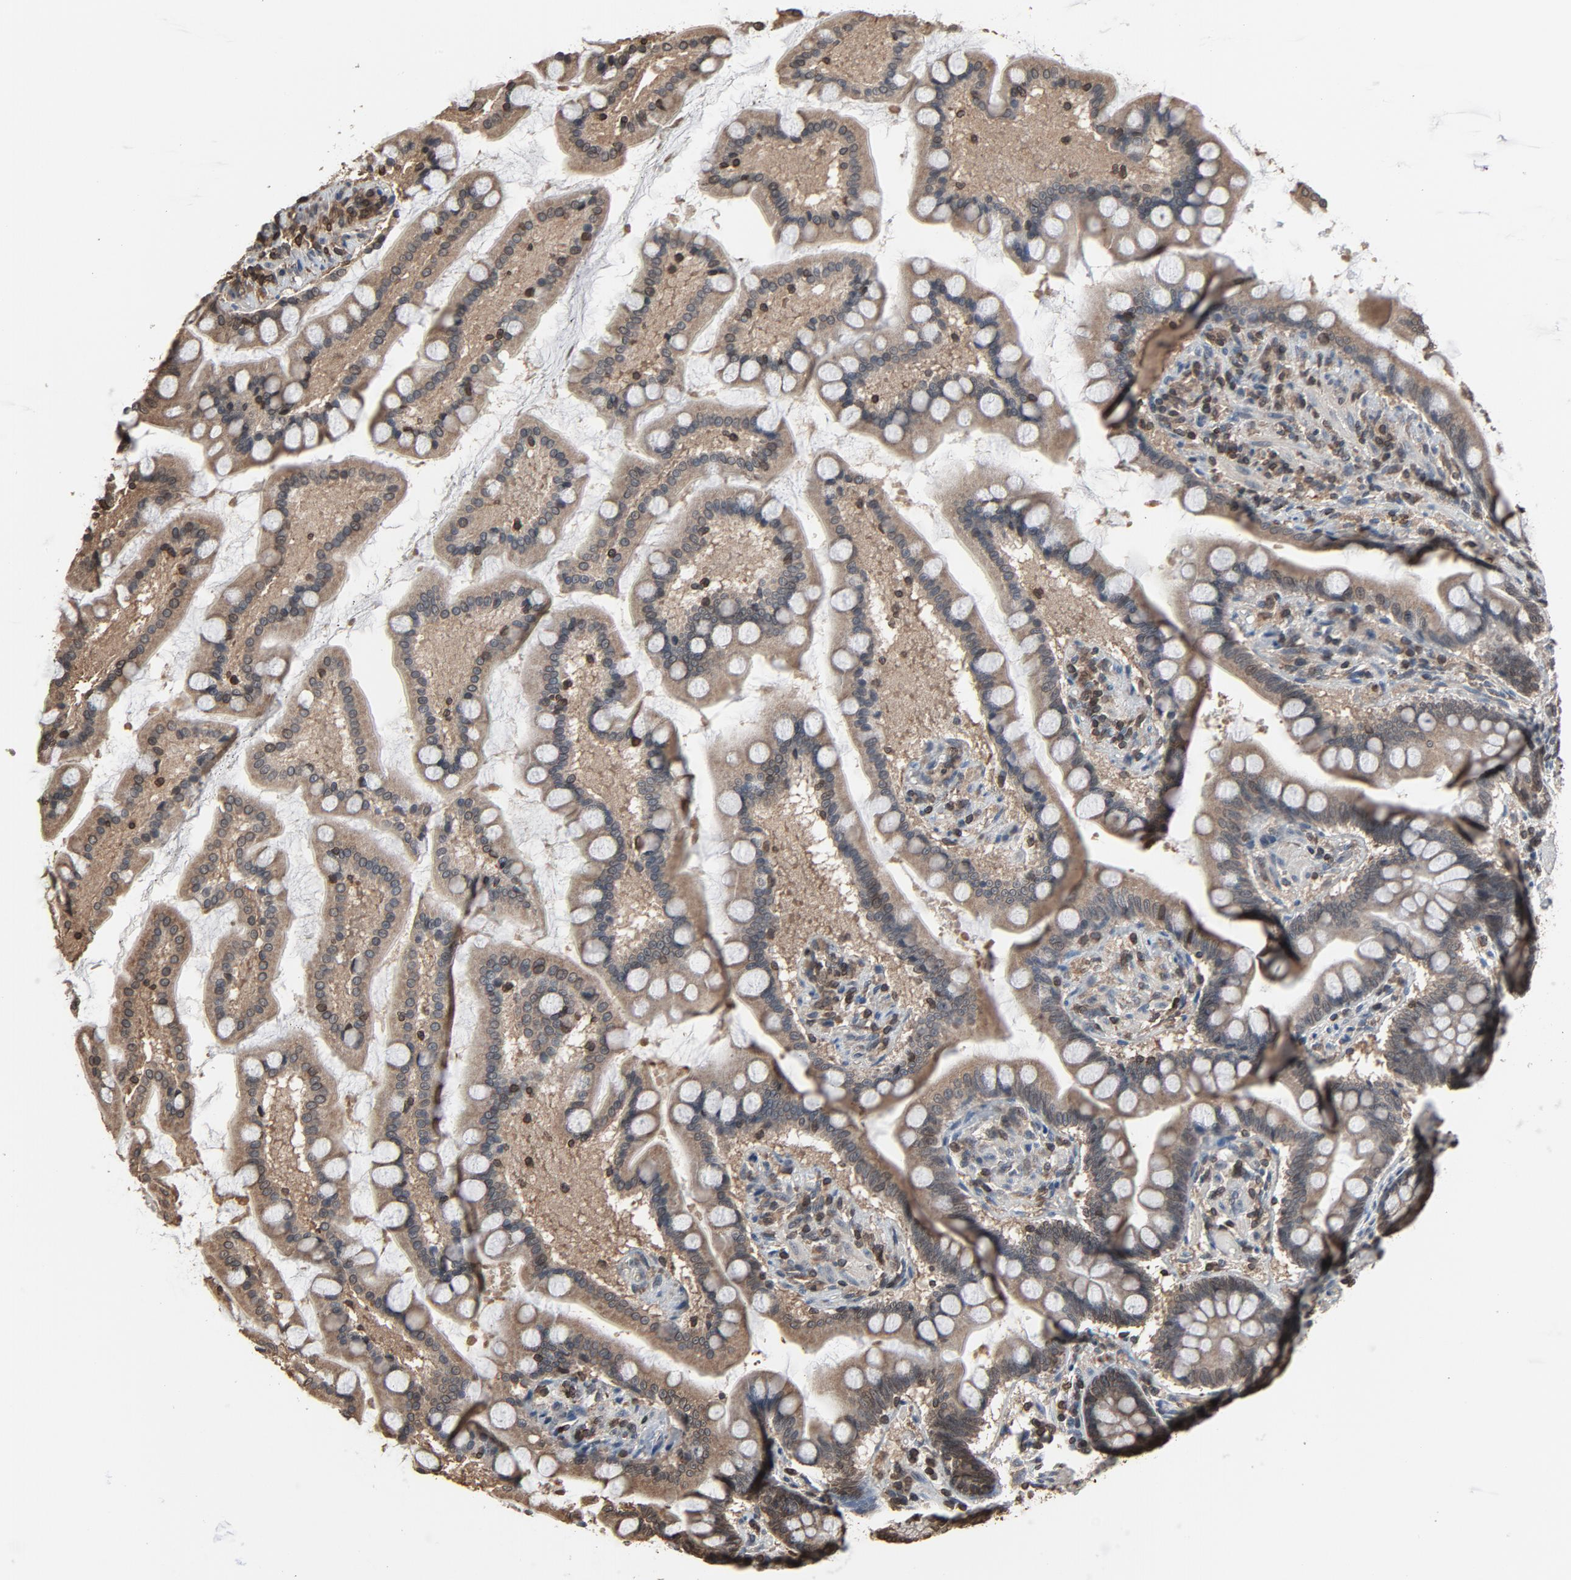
{"staining": {"intensity": "weak", "quantity": "<25%", "location": "cytoplasmic/membranous,nuclear"}, "tissue": "small intestine", "cell_type": "Glandular cells", "image_type": "normal", "snomed": [{"axis": "morphology", "description": "Normal tissue, NOS"}, {"axis": "topography", "description": "Small intestine"}], "caption": "This is a image of IHC staining of unremarkable small intestine, which shows no expression in glandular cells.", "gene": "UBE2D1", "patient": {"sex": "male", "age": 41}}